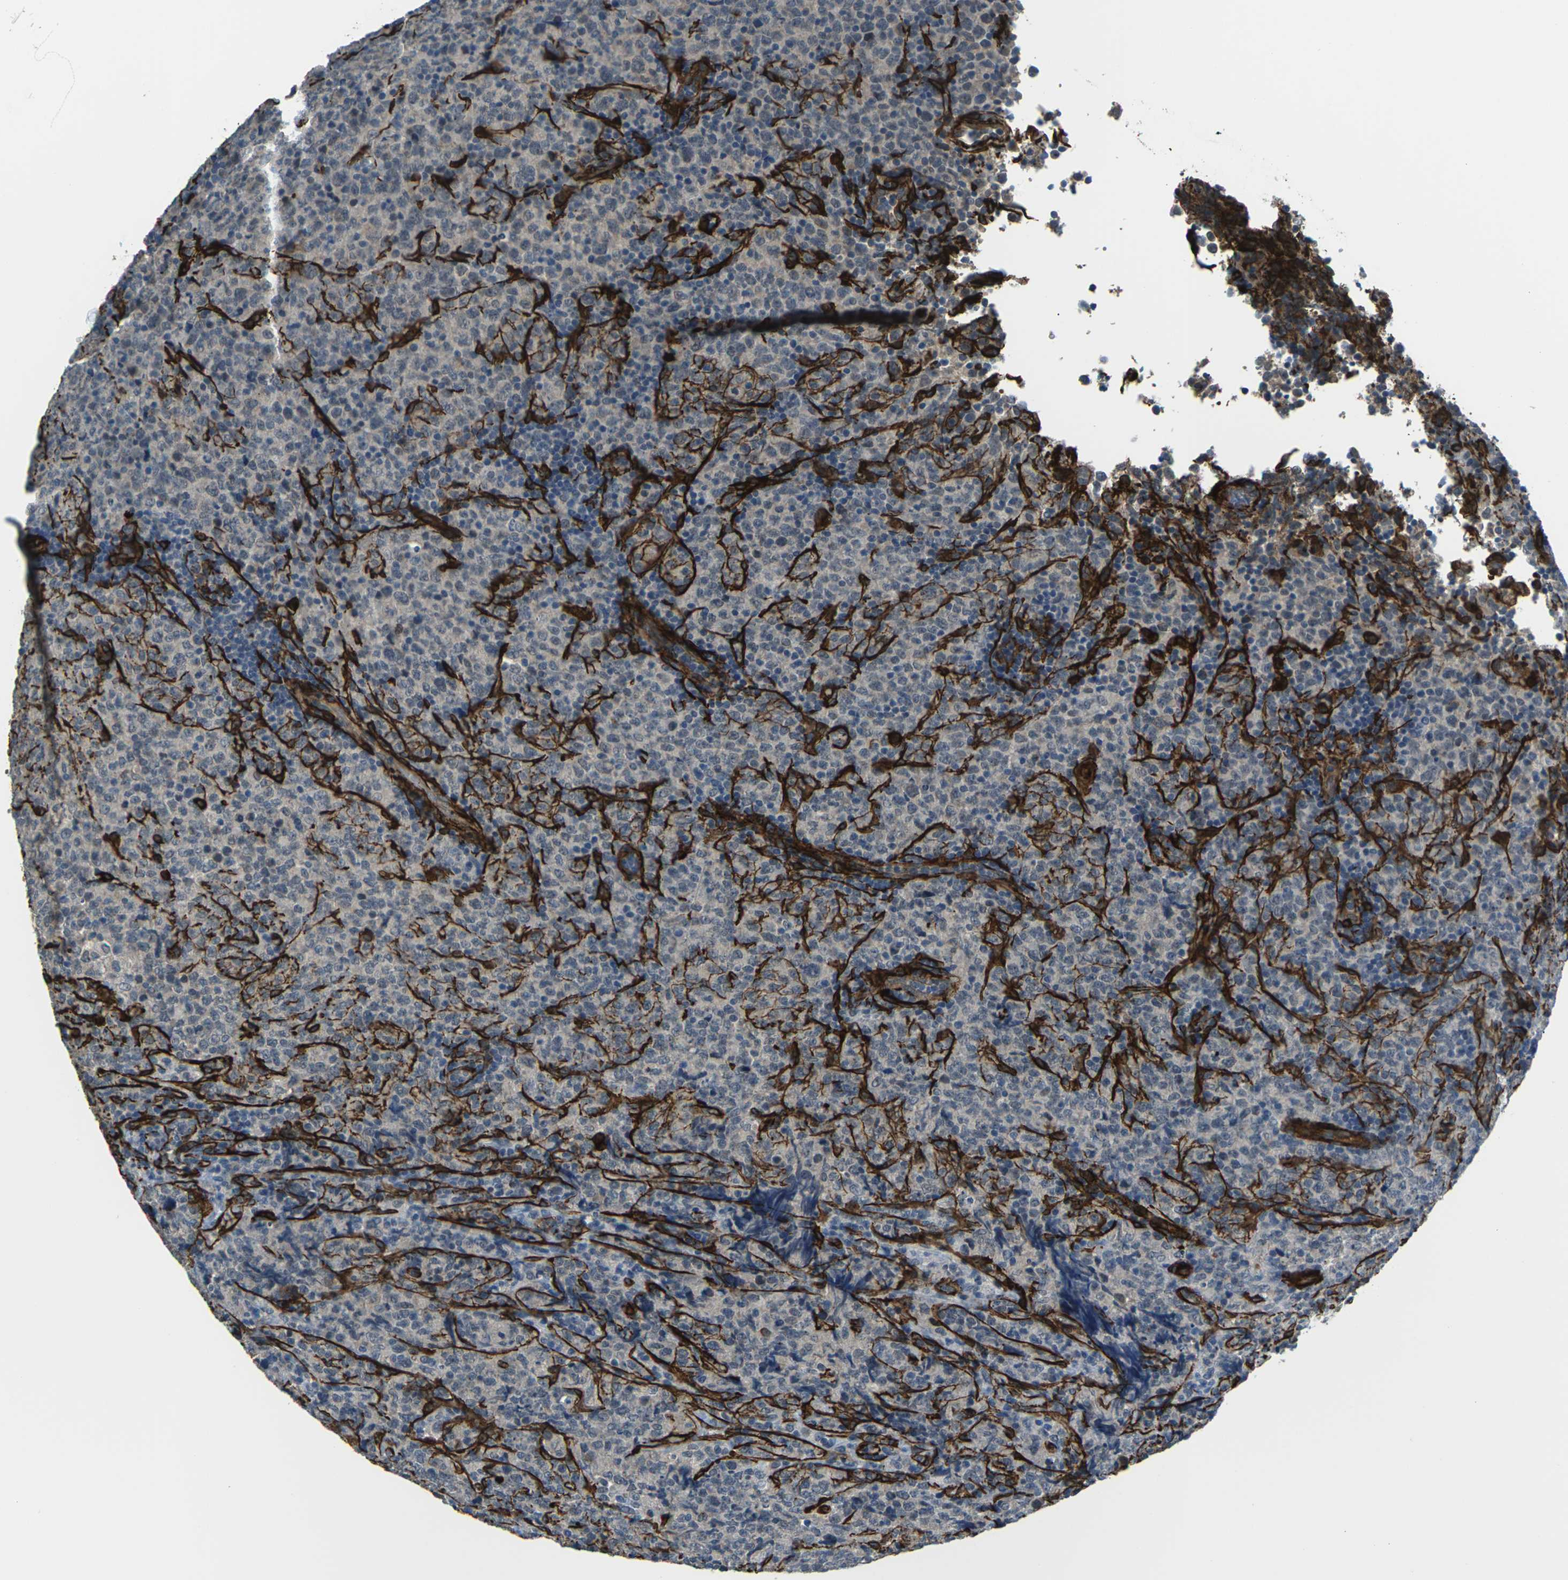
{"staining": {"intensity": "negative", "quantity": "none", "location": "none"}, "tissue": "lymphoma", "cell_type": "Tumor cells", "image_type": "cancer", "snomed": [{"axis": "morphology", "description": "Malignant lymphoma, non-Hodgkin's type, High grade"}, {"axis": "topography", "description": "Tonsil"}], "caption": "Immunohistochemistry of high-grade malignant lymphoma, non-Hodgkin's type reveals no expression in tumor cells.", "gene": "GRAMD1C", "patient": {"sex": "female", "age": 36}}